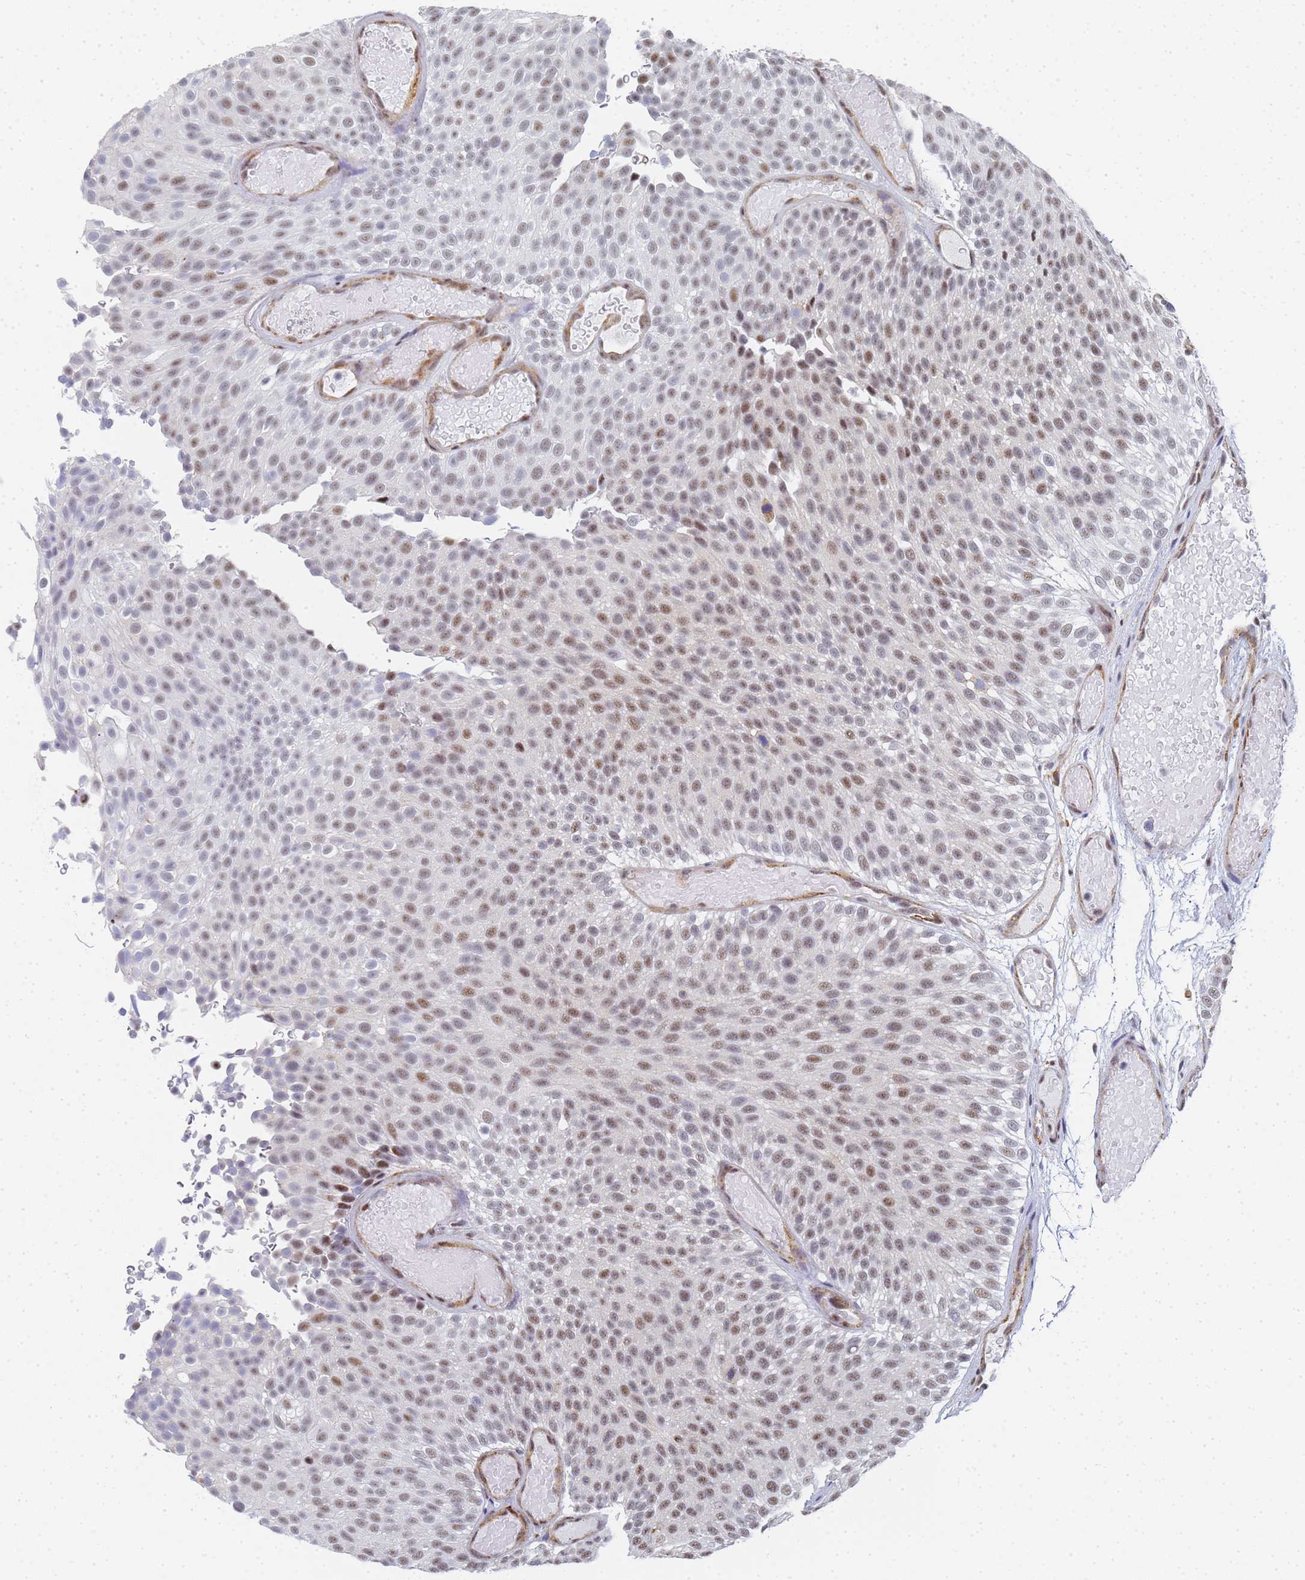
{"staining": {"intensity": "moderate", "quantity": "25%-75%", "location": "nuclear"}, "tissue": "urothelial cancer", "cell_type": "Tumor cells", "image_type": "cancer", "snomed": [{"axis": "morphology", "description": "Urothelial carcinoma, Low grade"}, {"axis": "topography", "description": "Urinary bladder"}], "caption": "Immunohistochemistry image of urothelial cancer stained for a protein (brown), which demonstrates medium levels of moderate nuclear positivity in approximately 25%-75% of tumor cells.", "gene": "PRRT4", "patient": {"sex": "male", "age": 78}}